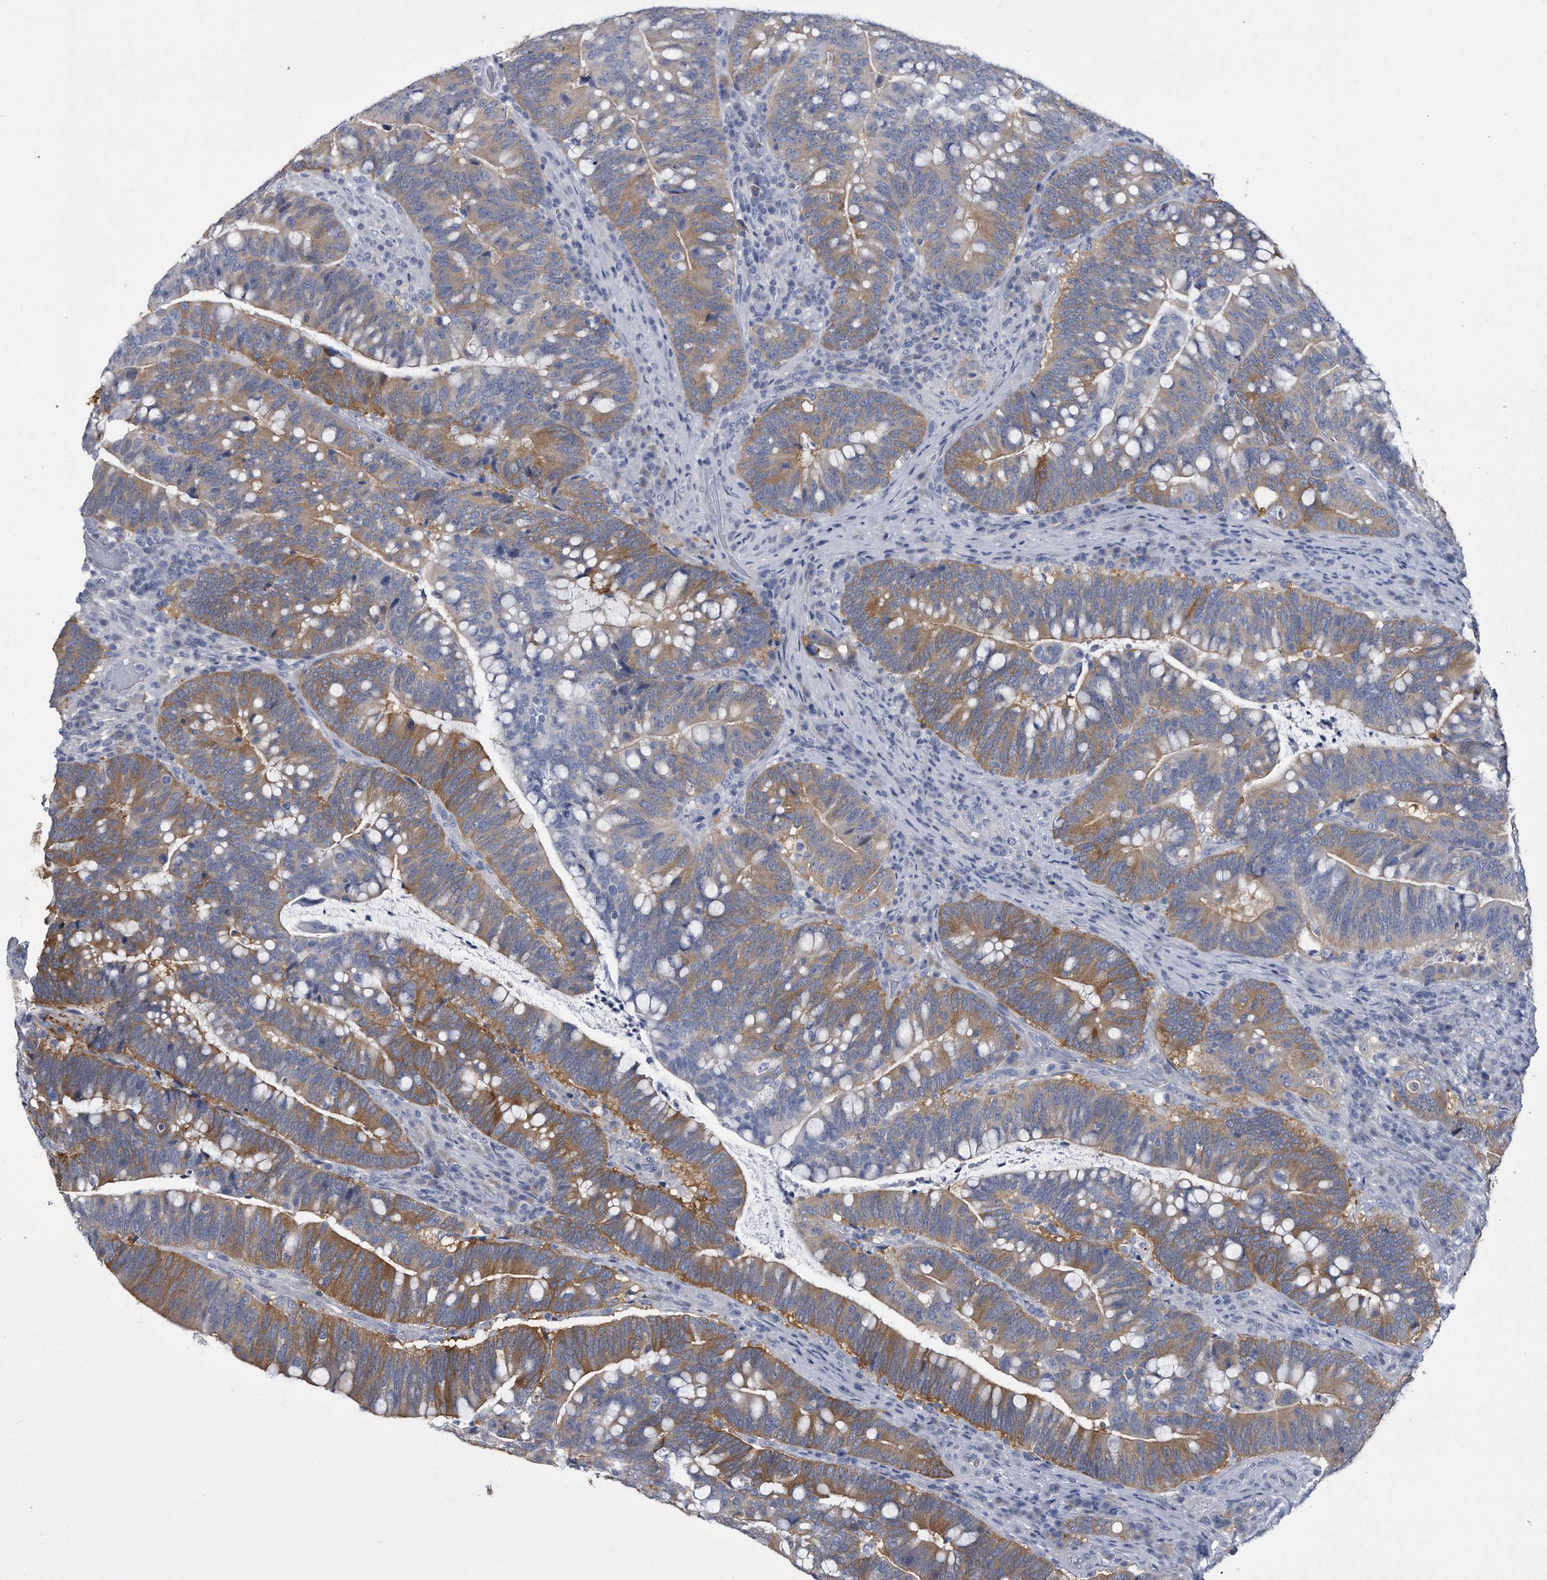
{"staining": {"intensity": "moderate", "quantity": ">75%", "location": "cytoplasmic/membranous"}, "tissue": "colorectal cancer", "cell_type": "Tumor cells", "image_type": "cancer", "snomed": [{"axis": "morphology", "description": "Adenocarcinoma, NOS"}, {"axis": "topography", "description": "Colon"}], "caption": "DAB immunohistochemical staining of colorectal cancer demonstrates moderate cytoplasmic/membranous protein expression in approximately >75% of tumor cells.", "gene": "PYGB", "patient": {"sex": "female", "age": 66}}